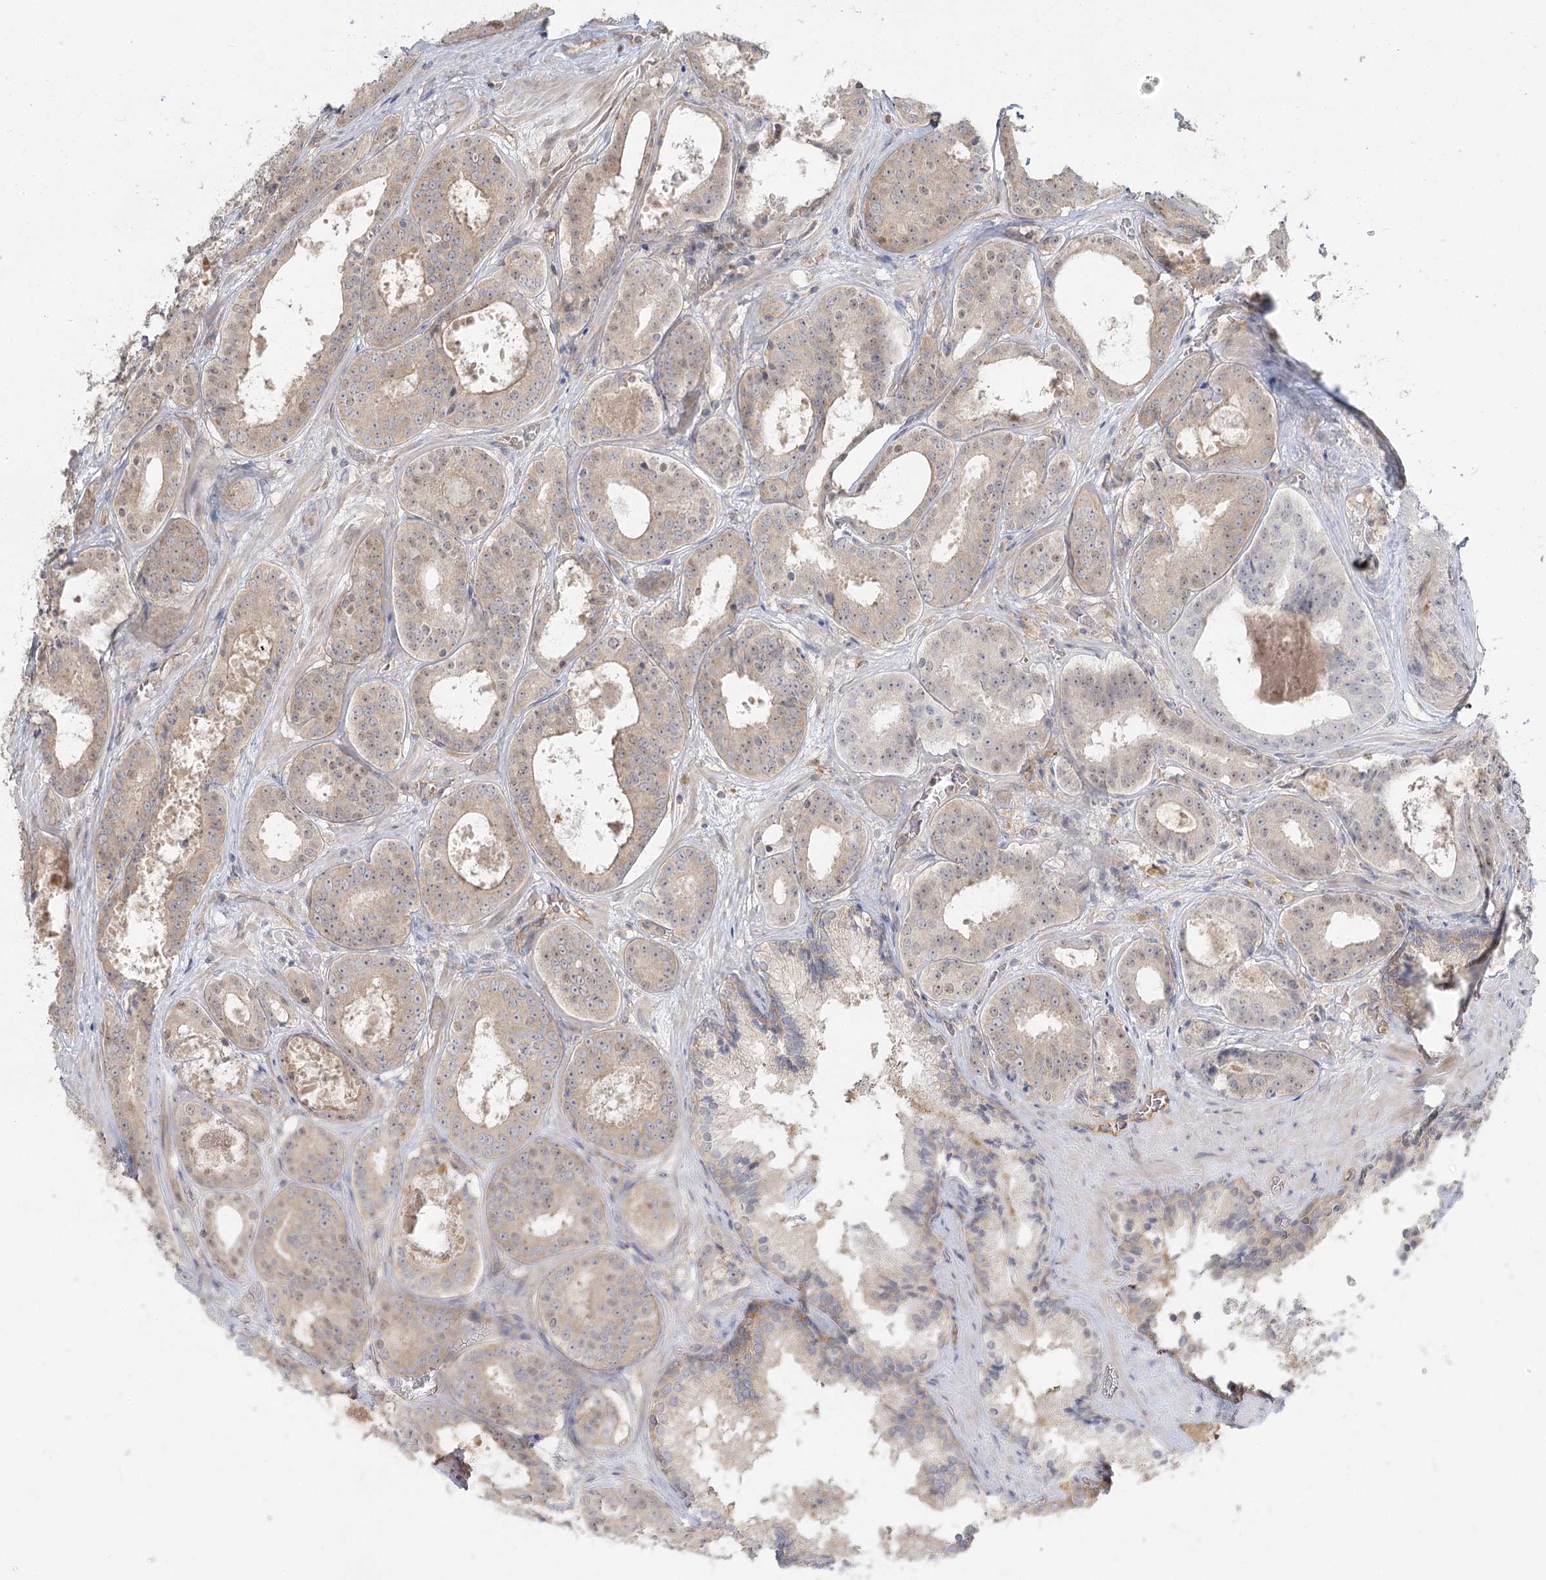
{"staining": {"intensity": "weak", "quantity": ">75%", "location": "cytoplasmic/membranous"}, "tissue": "prostate cancer", "cell_type": "Tumor cells", "image_type": "cancer", "snomed": [{"axis": "morphology", "description": "Adenocarcinoma, High grade"}, {"axis": "topography", "description": "Prostate"}], "caption": "Adenocarcinoma (high-grade) (prostate) tissue exhibits weak cytoplasmic/membranous expression in approximately >75% of tumor cells The staining is performed using DAB (3,3'-diaminobenzidine) brown chromogen to label protein expression. The nuclei are counter-stained blue using hematoxylin.", "gene": "GUCY2C", "patient": {"sex": "male", "age": 57}}